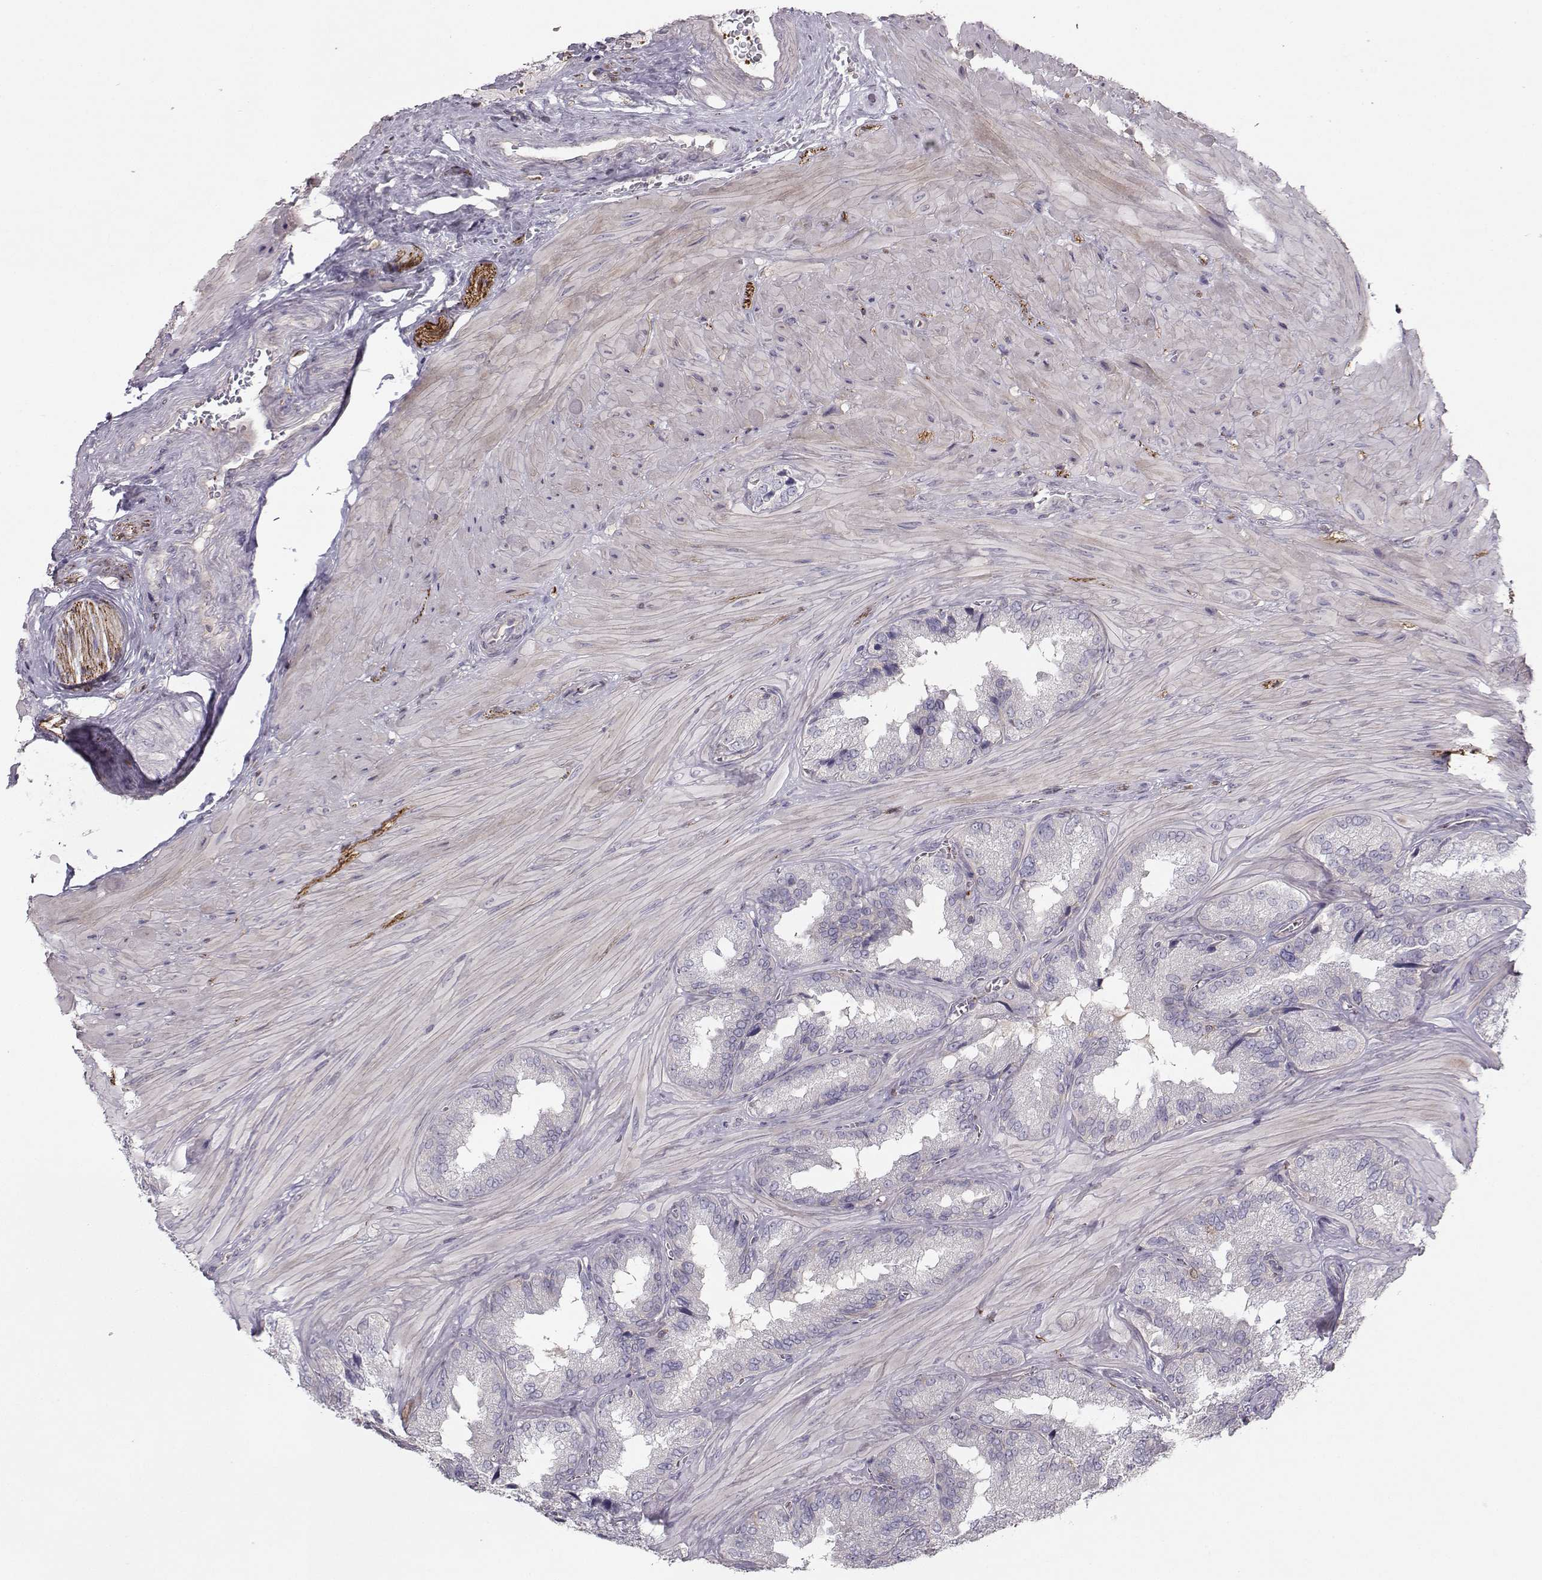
{"staining": {"intensity": "negative", "quantity": "none", "location": "none"}, "tissue": "seminal vesicle", "cell_type": "Glandular cells", "image_type": "normal", "snomed": [{"axis": "morphology", "description": "Normal tissue, NOS"}, {"axis": "topography", "description": "Seminal veicle"}], "caption": "Immunohistochemistry (IHC) photomicrograph of normal seminal vesicle: seminal vesicle stained with DAB exhibits no significant protein expression in glandular cells.", "gene": "ASB16", "patient": {"sex": "male", "age": 37}}